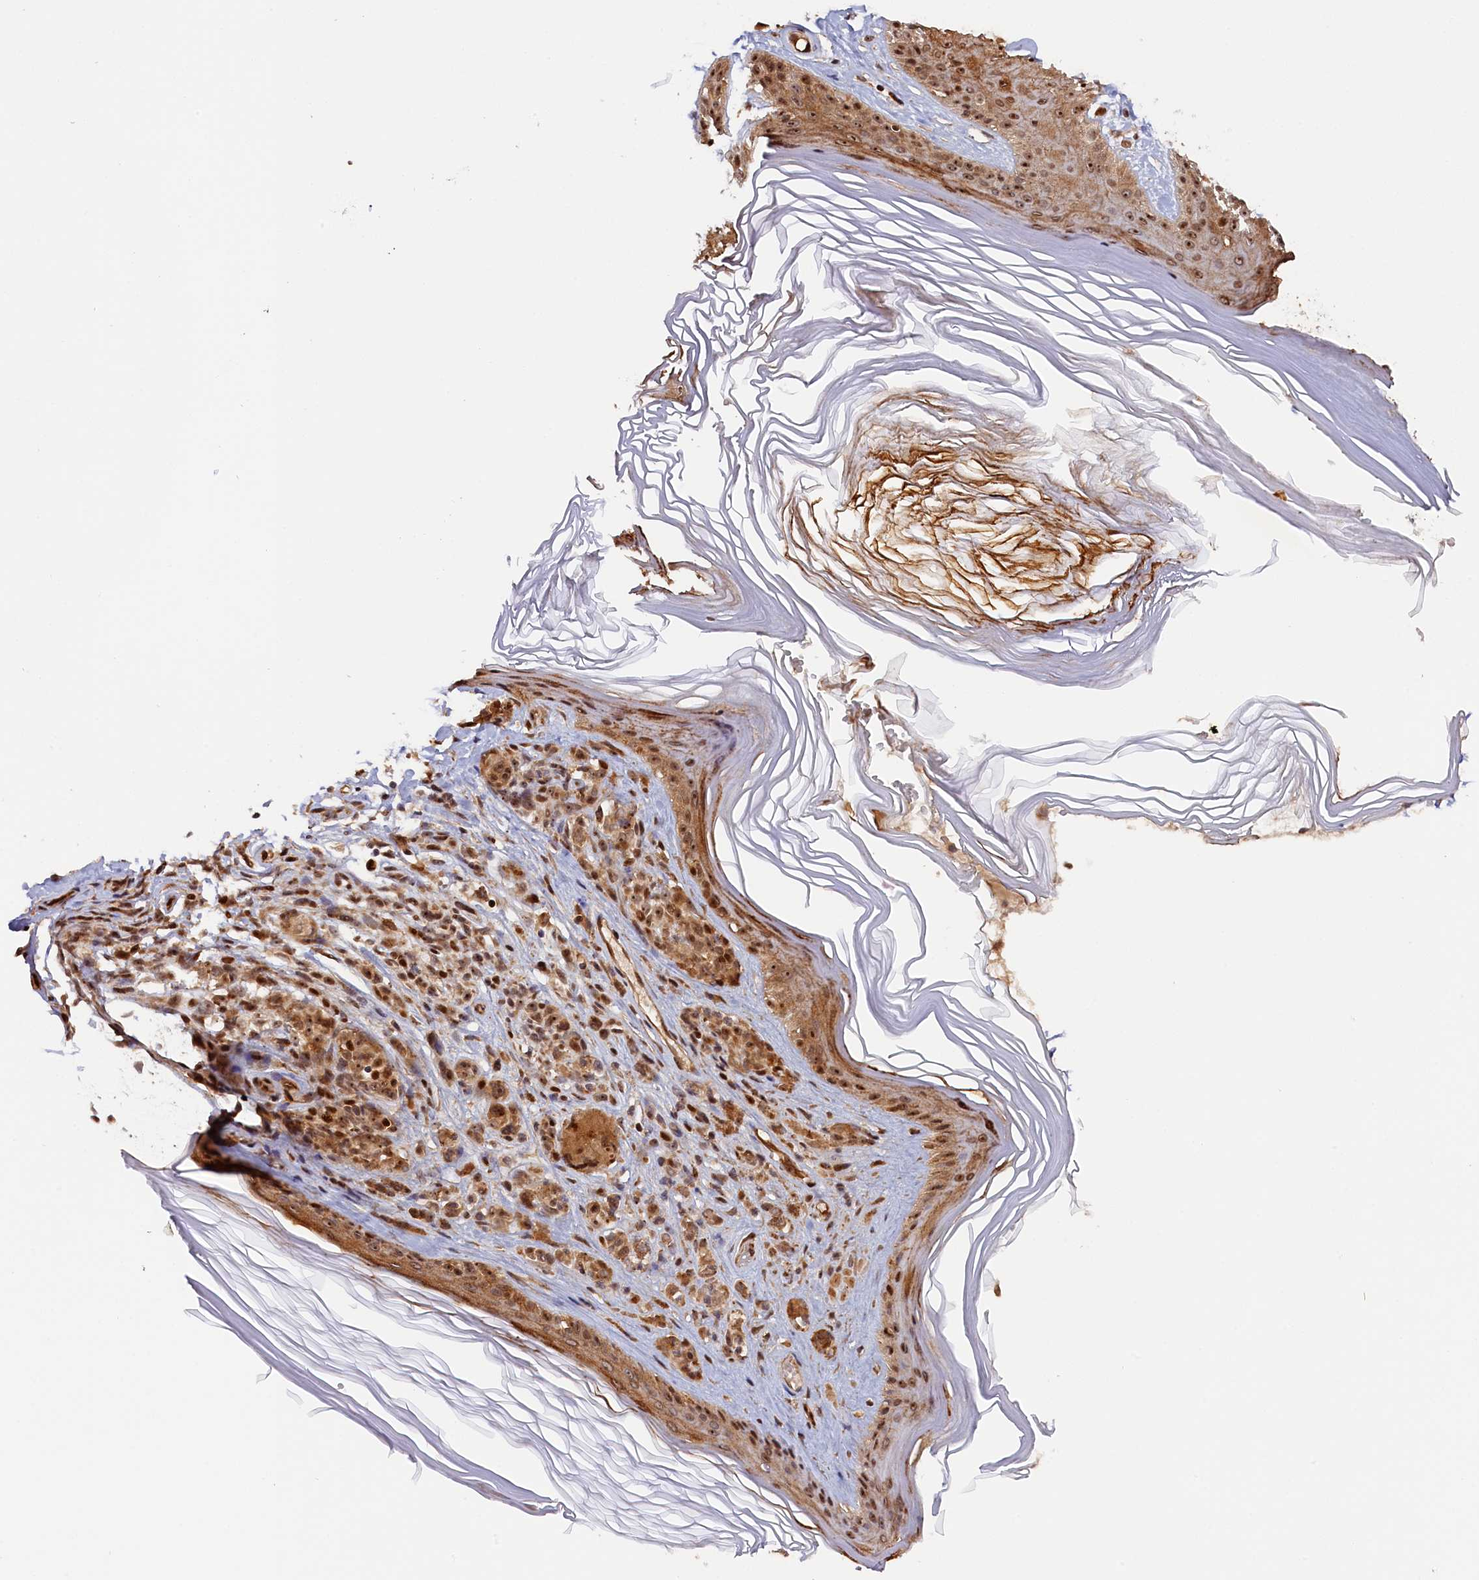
{"staining": {"intensity": "strong", "quantity": ">75%", "location": "cytoplasmic/membranous,nuclear"}, "tissue": "melanoma", "cell_type": "Tumor cells", "image_type": "cancer", "snomed": [{"axis": "morphology", "description": "Malignant melanoma, NOS"}, {"axis": "topography", "description": "Skin"}], "caption": "Brown immunohistochemical staining in human melanoma displays strong cytoplasmic/membranous and nuclear expression in about >75% of tumor cells.", "gene": "ANKRD24", "patient": {"sex": "female", "age": 64}}